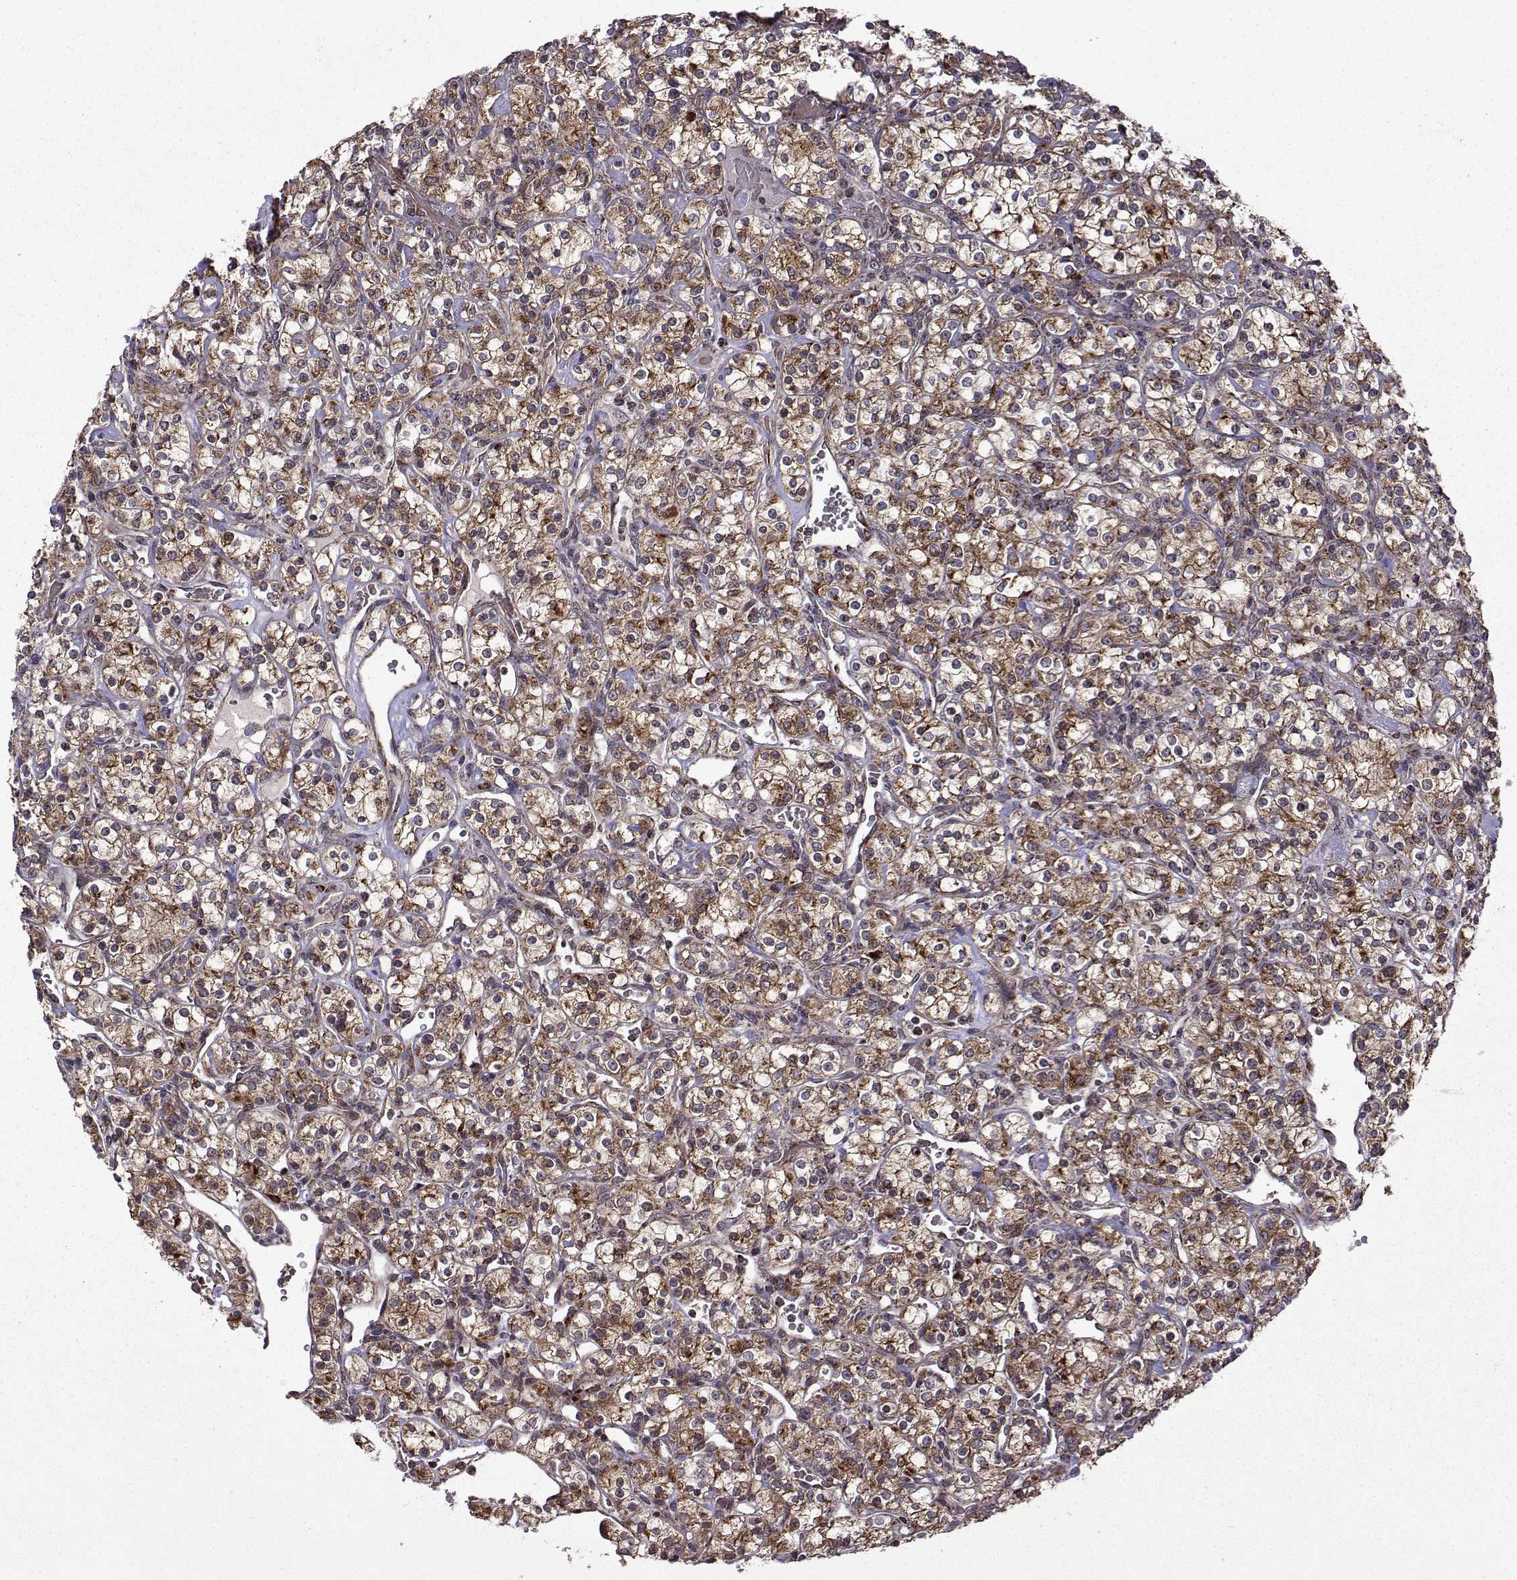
{"staining": {"intensity": "moderate", "quantity": ">75%", "location": "cytoplasmic/membranous"}, "tissue": "renal cancer", "cell_type": "Tumor cells", "image_type": "cancer", "snomed": [{"axis": "morphology", "description": "Adenocarcinoma, NOS"}, {"axis": "topography", "description": "Kidney"}], "caption": "The image displays immunohistochemical staining of renal cancer. There is moderate cytoplasmic/membranous positivity is appreciated in about >75% of tumor cells. Using DAB (brown) and hematoxylin (blue) stains, captured at high magnification using brightfield microscopy.", "gene": "TAB2", "patient": {"sex": "male", "age": 77}}